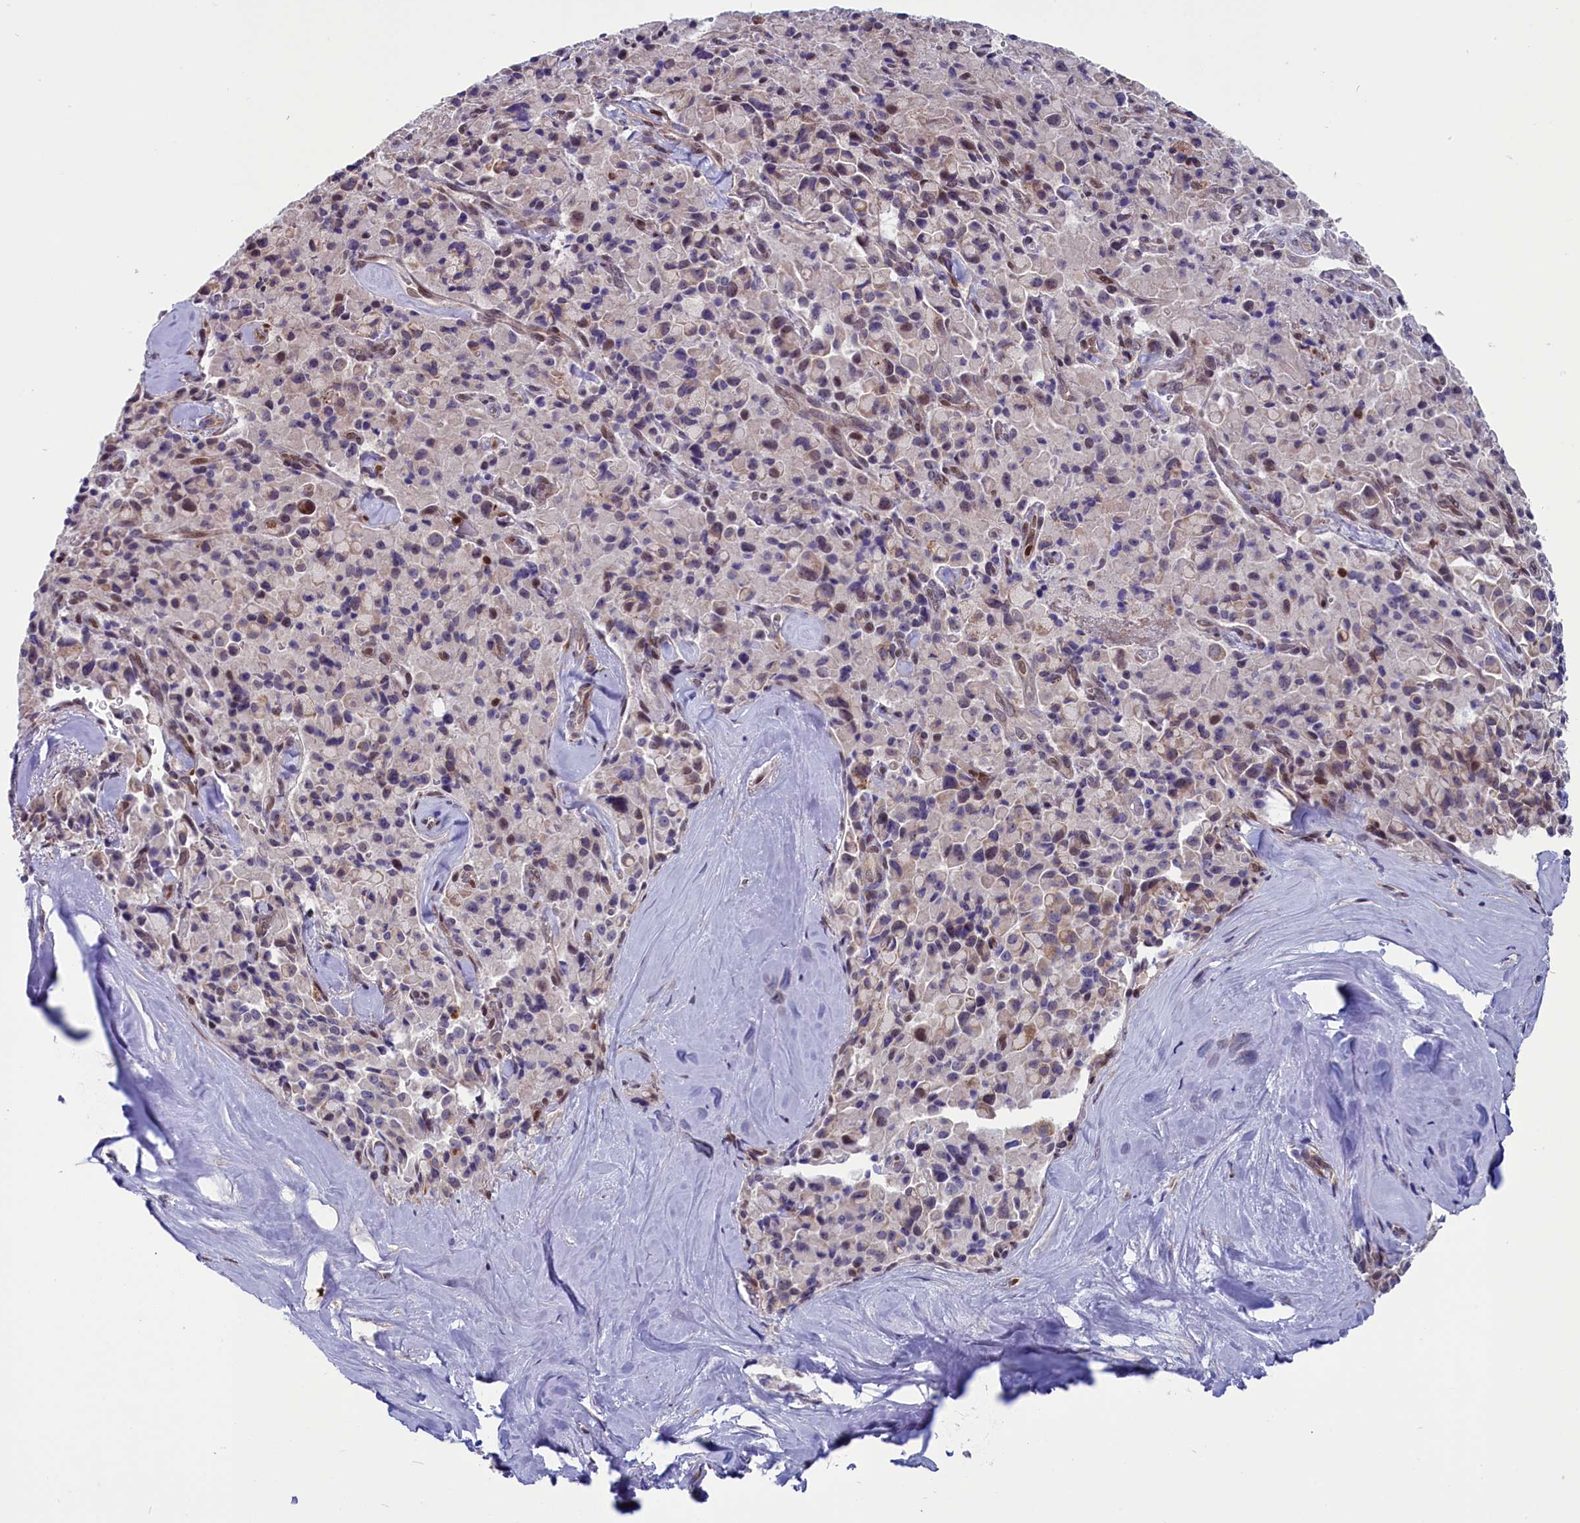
{"staining": {"intensity": "weak", "quantity": "<25%", "location": "cytoplasmic/membranous,nuclear"}, "tissue": "pancreatic cancer", "cell_type": "Tumor cells", "image_type": "cancer", "snomed": [{"axis": "morphology", "description": "Adenocarcinoma, NOS"}, {"axis": "topography", "description": "Pancreas"}], "caption": "Adenocarcinoma (pancreatic) was stained to show a protein in brown. There is no significant staining in tumor cells. Nuclei are stained in blue.", "gene": "CIAPIN1", "patient": {"sex": "male", "age": 65}}